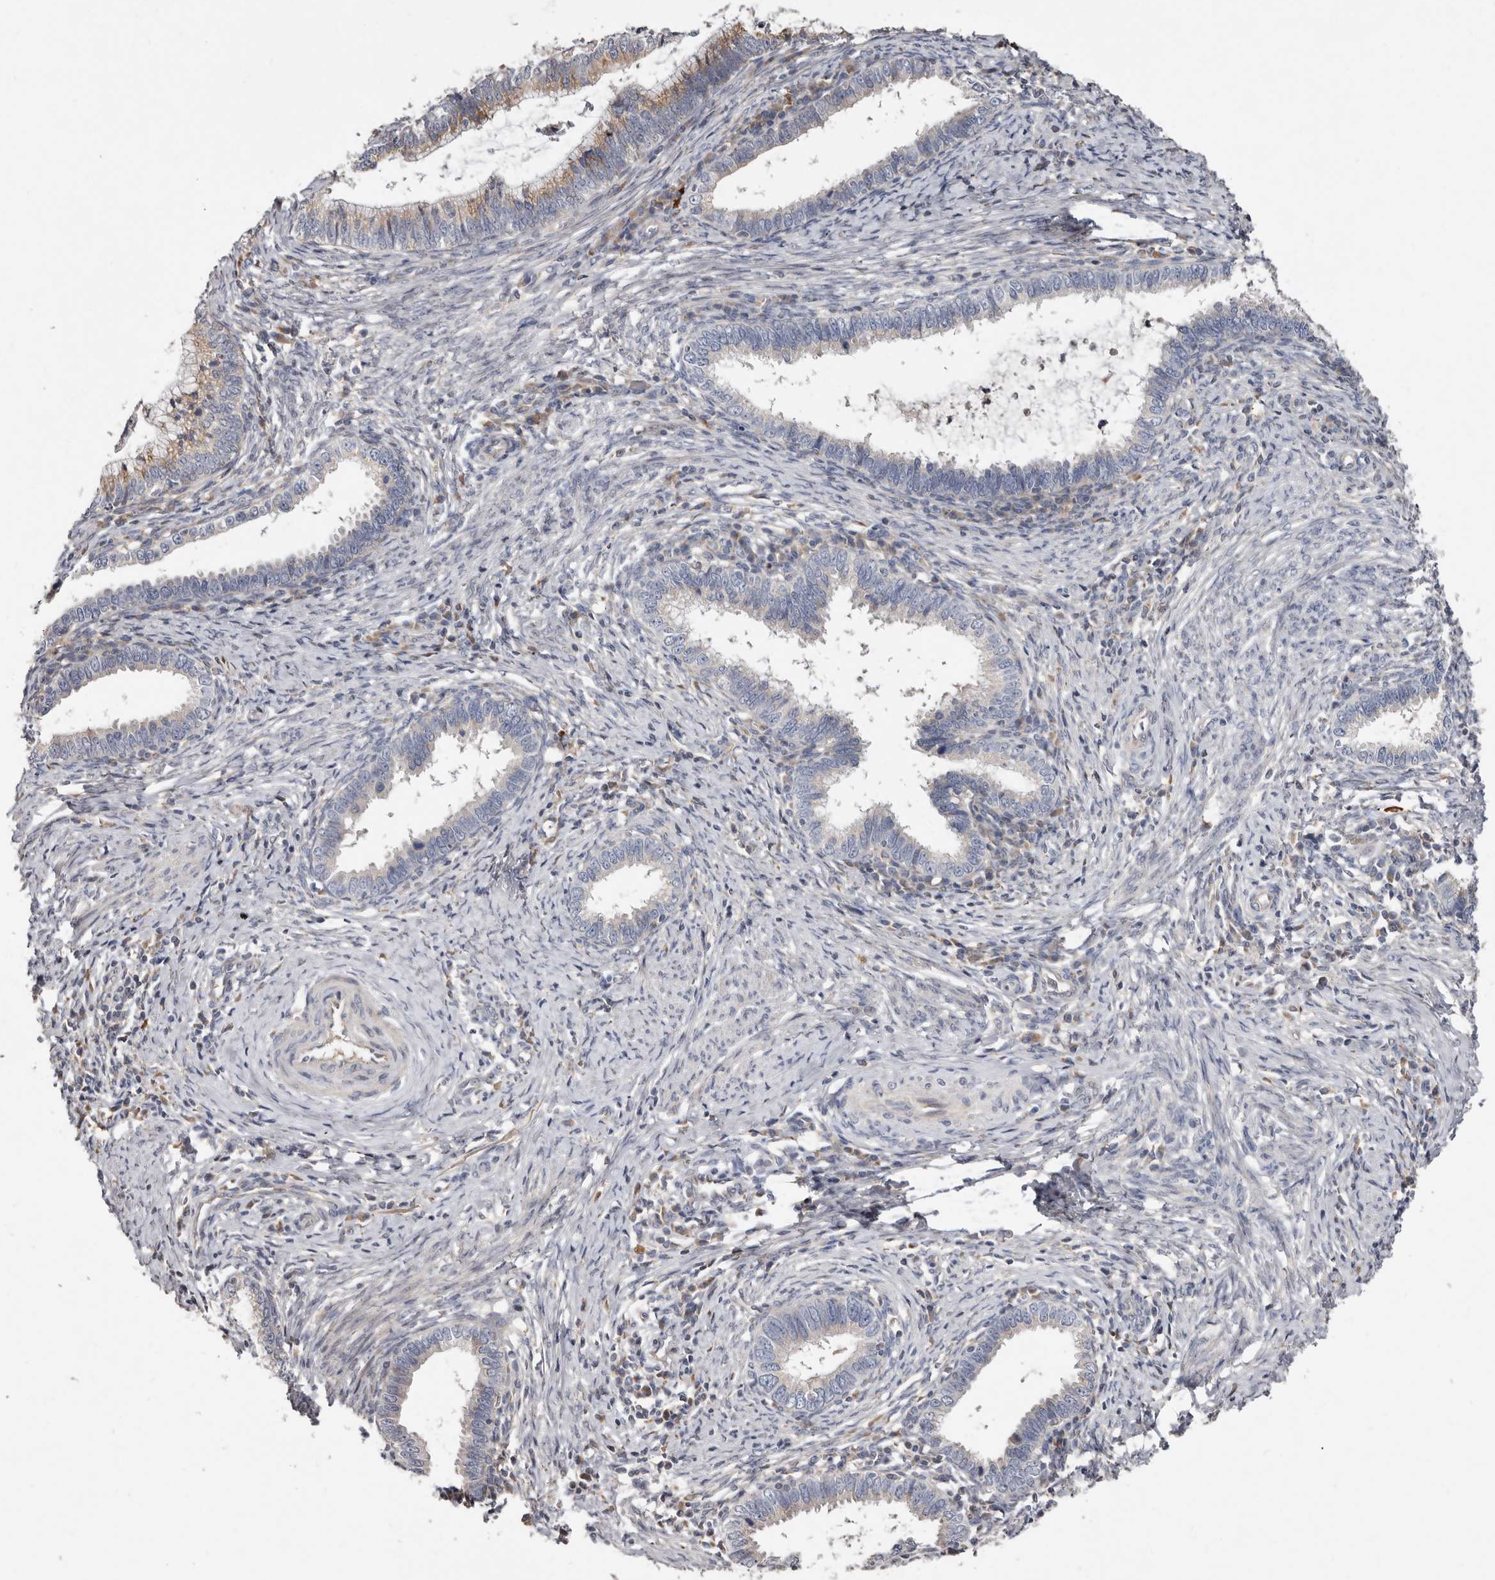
{"staining": {"intensity": "weak", "quantity": "<25%", "location": "cytoplasmic/membranous"}, "tissue": "cervical cancer", "cell_type": "Tumor cells", "image_type": "cancer", "snomed": [{"axis": "morphology", "description": "Adenocarcinoma, NOS"}, {"axis": "topography", "description": "Cervix"}], "caption": "Immunohistochemical staining of human adenocarcinoma (cervical) shows no significant staining in tumor cells. Nuclei are stained in blue.", "gene": "ASIC5", "patient": {"sex": "female", "age": 36}}